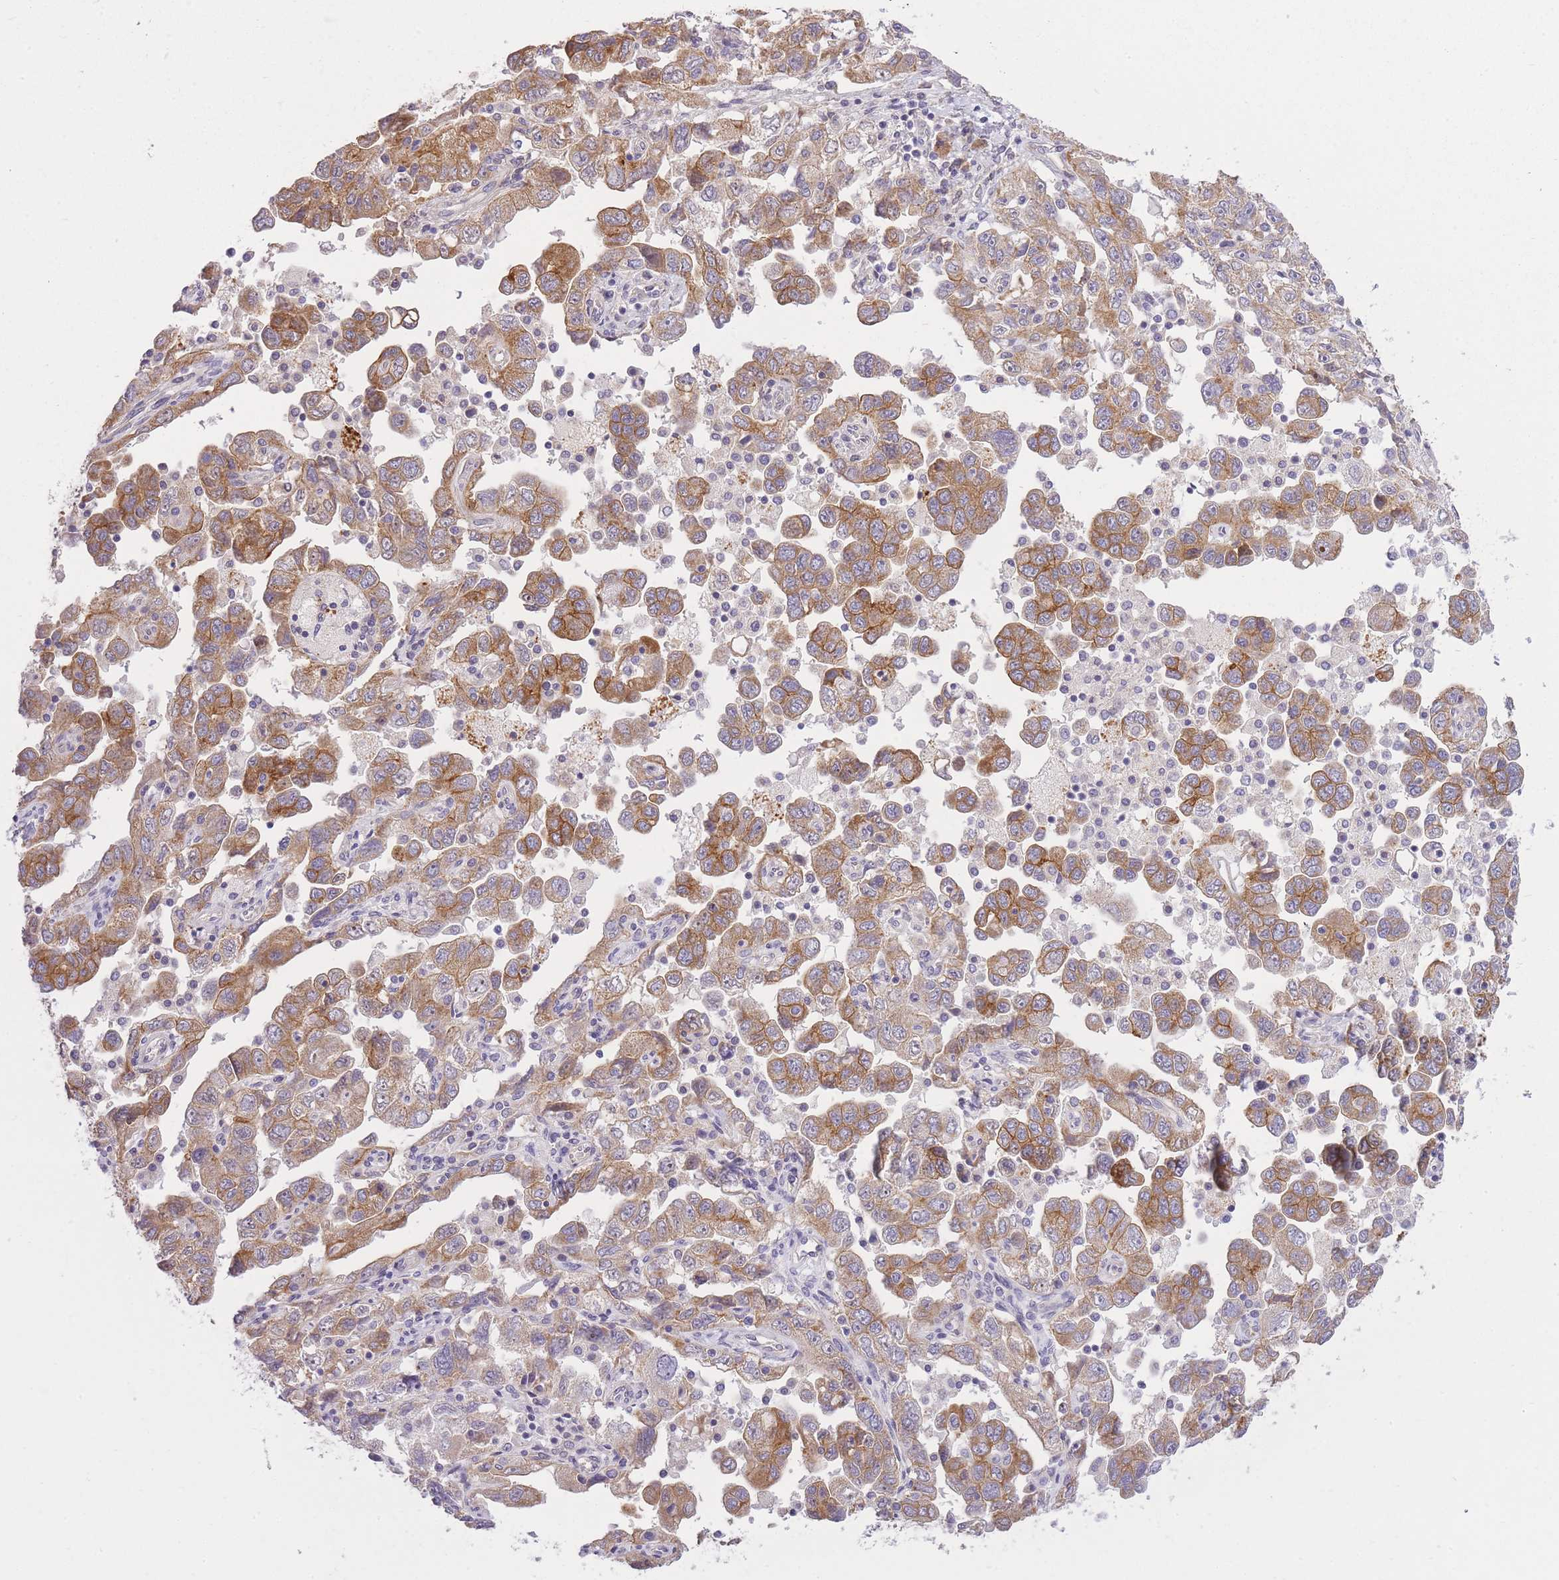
{"staining": {"intensity": "moderate", "quantity": ">75%", "location": "cytoplasmic/membranous"}, "tissue": "ovarian cancer", "cell_type": "Tumor cells", "image_type": "cancer", "snomed": [{"axis": "morphology", "description": "Carcinoma, NOS"}, {"axis": "morphology", "description": "Cystadenocarcinoma, serous, NOS"}, {"axis": "topography", "description": "Ovary"}], "caption": "Ovarian cancer was stained to show a protein in brown. There is medium levels of moderate cytoplasmic/membranous staining in approximately >75% of tumor cells.", "gene": "REV1", "patient": {"sex": "female", "age": 69}}